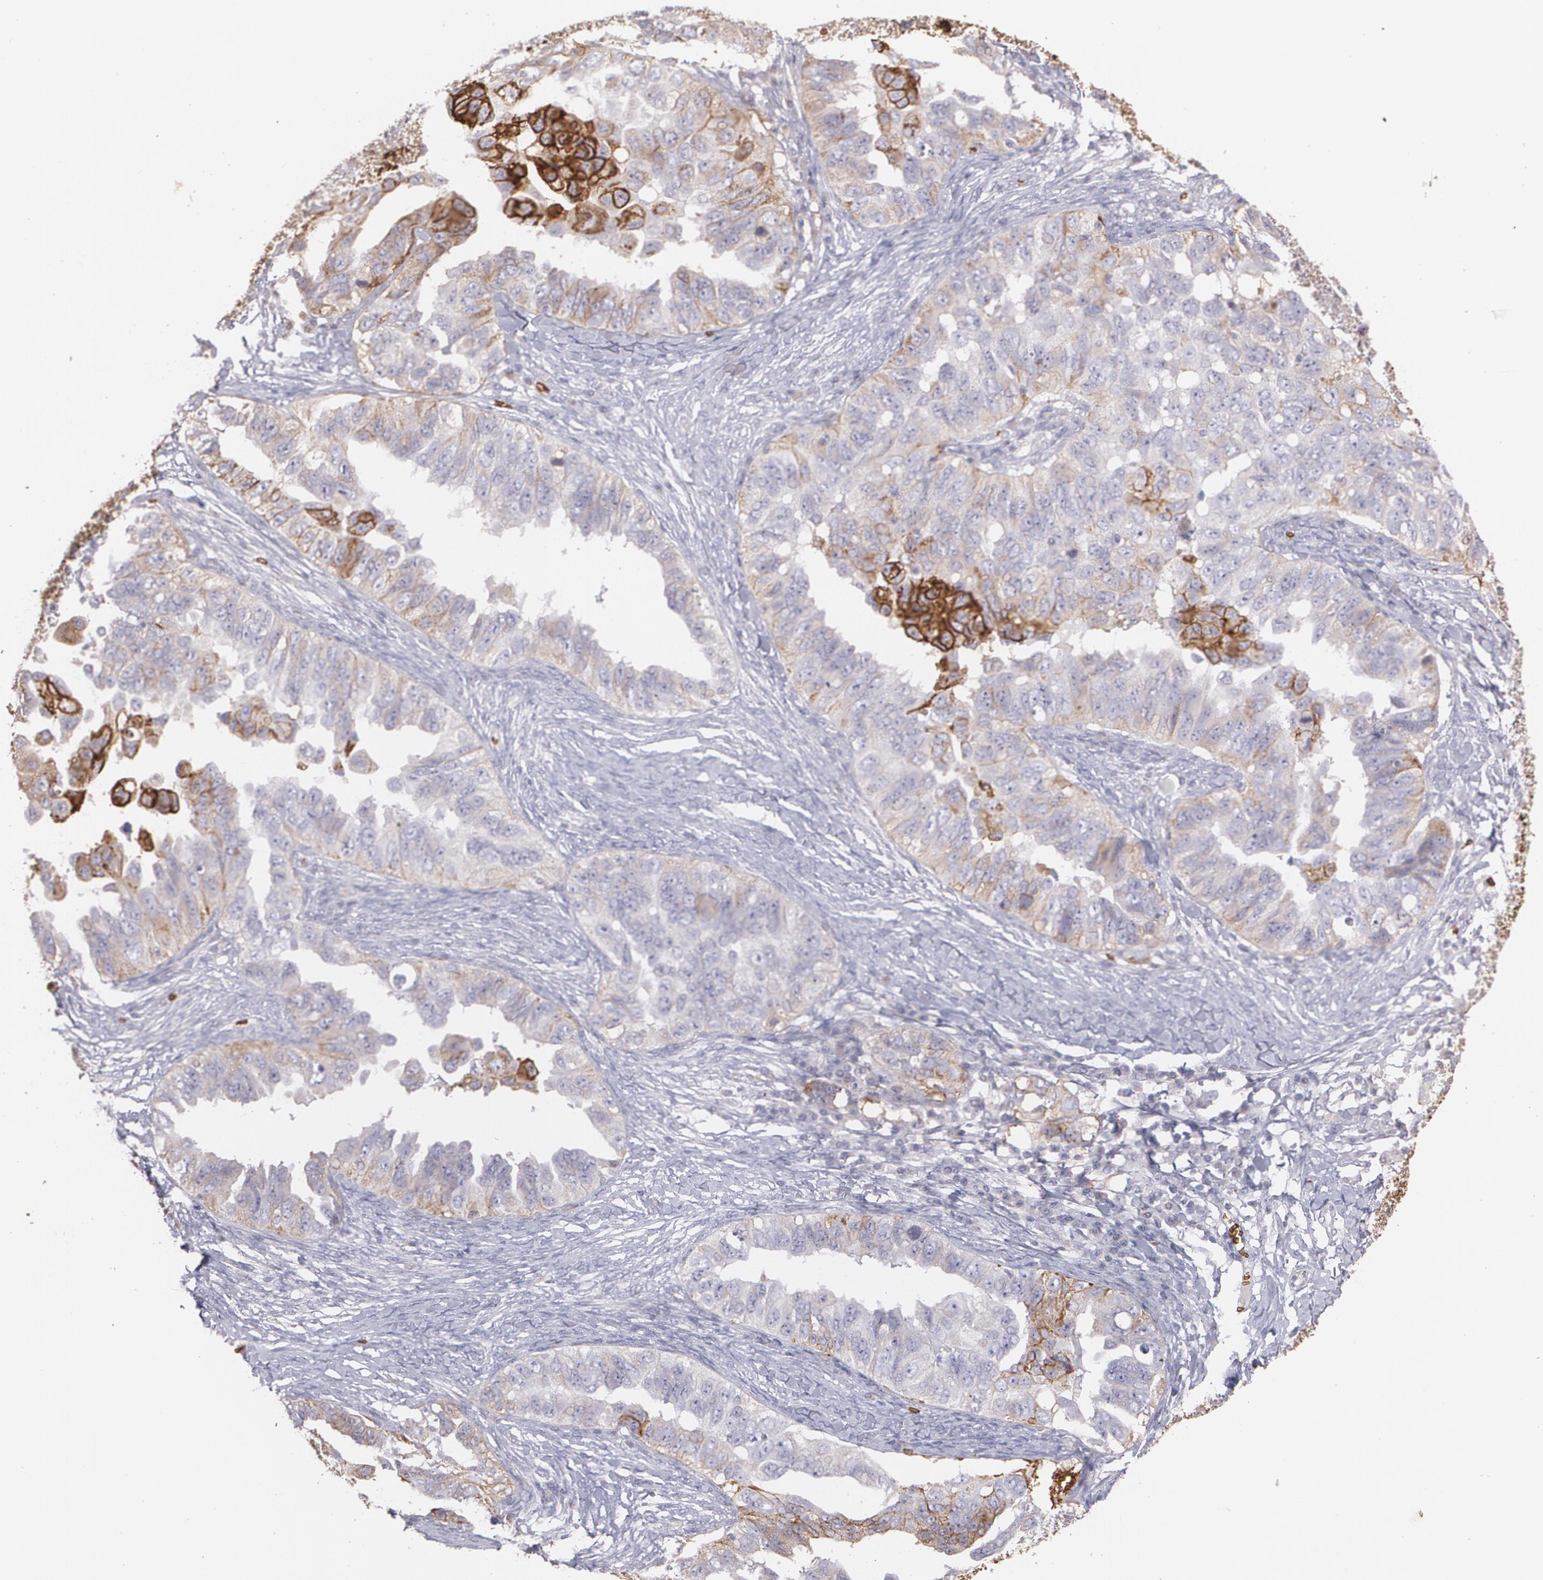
{"staining": {"intensity": "weak", "quantity": ">75%", "location": "cytoplasmic/membranous"}, "tissue": "ovarian cancer", "cell_type": "Tumor cells", "image_type": "cancer", "snomed": [{"axis": "morphology", "description": "Cystadenocarcinoma, serous, NOS"}, {"axis": "topography", "description": "Ovary"}], "caption": "Immunohistochemical staining of human ovarian serous cystadenocarcinoma shows low levels of weak cytoplasmic/membranous expression in about >75% of tumor cells. The staining is performed using DAB (3,3'-diaminobenzidine) brown chromogen to label protein expression. The nuclei are counter-stained blue using hematoxylin.", "gene": "SLC2A1", "patient": {"sex": "female", "age": 82}}